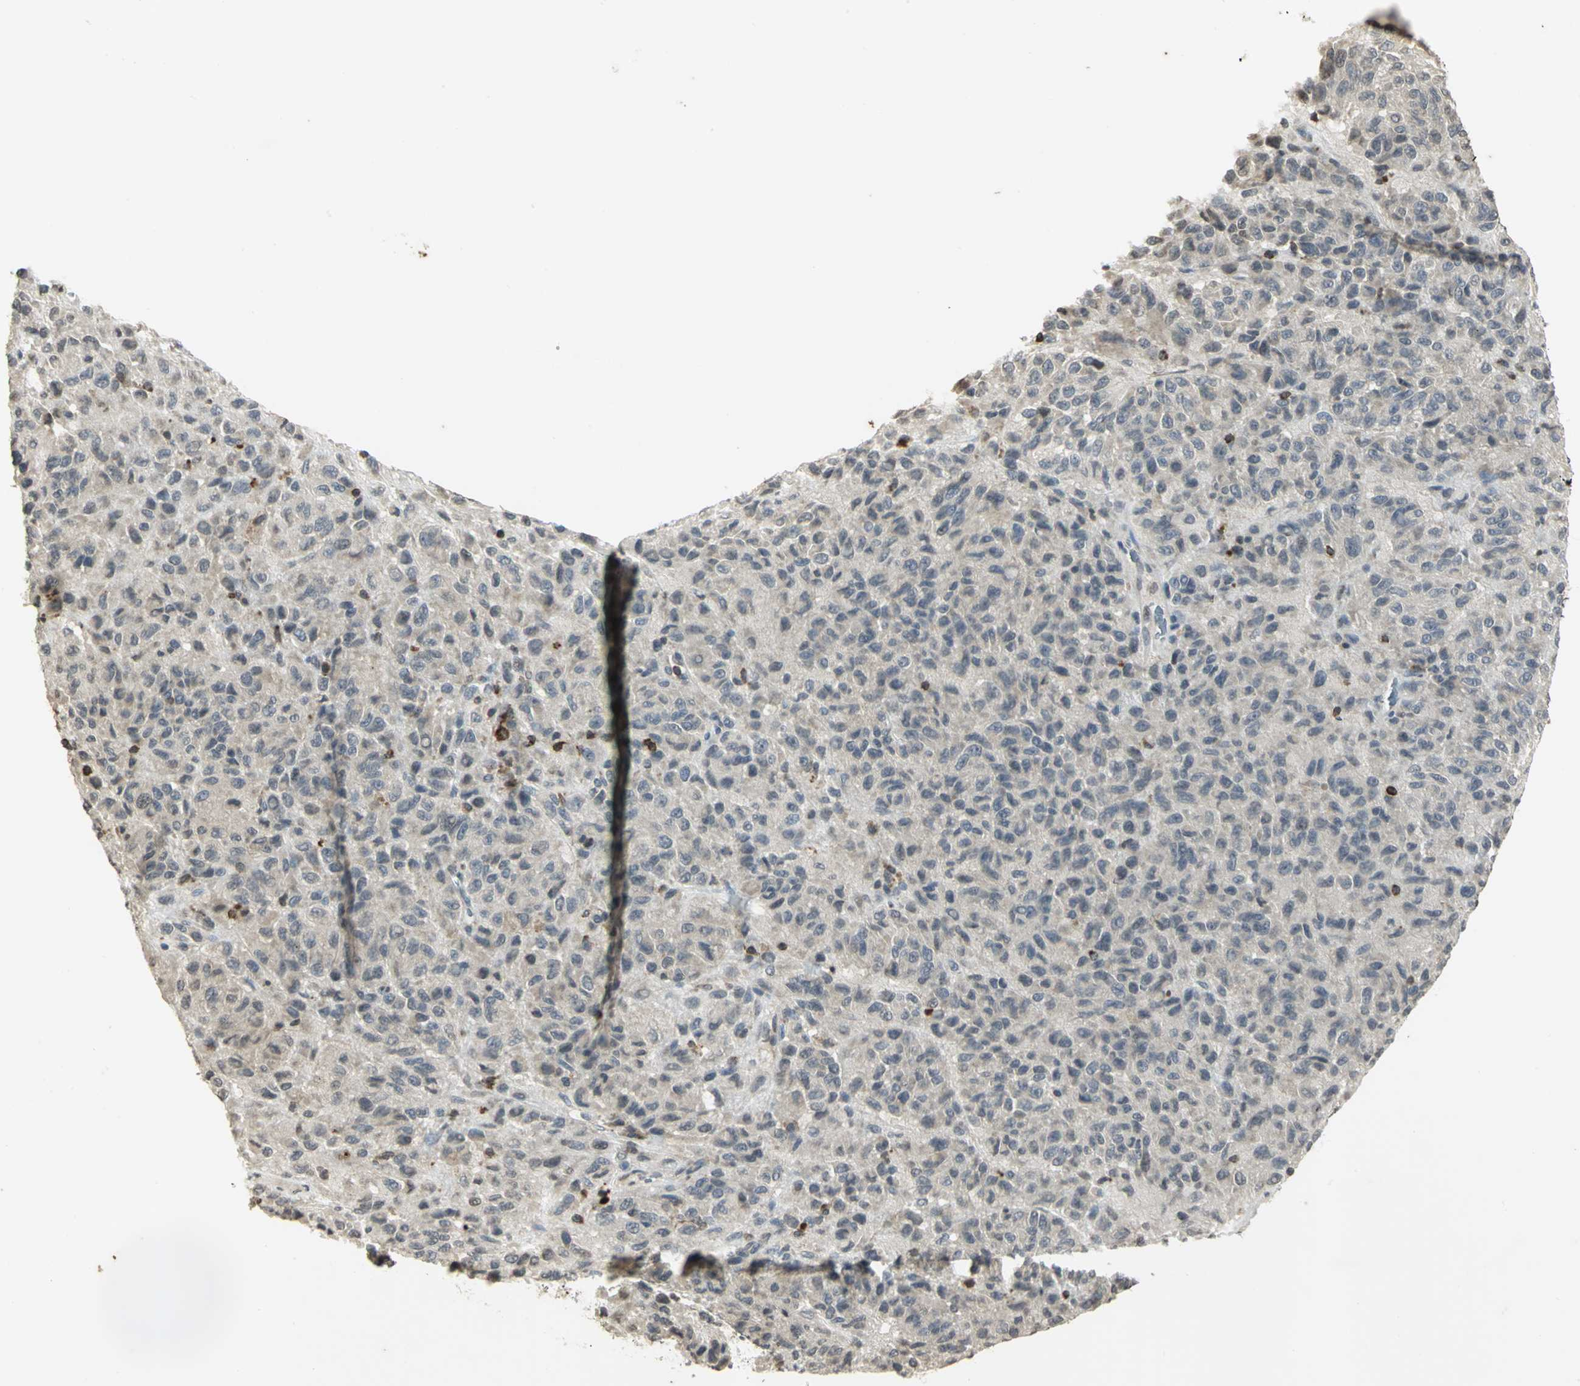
{"staining": {"intensity": "negative", "quantity": "none", "location": "none"}, "tissue": "melanoma", "cell_type": "Tumor cells", "image_type": "cancer", "snomed": [{"axis": "morphology", "description": "Malignant melanoma, Metastatic site"}, {"axis": "topography", "description": "Lung"}], "caption": "Melanoma was stained to show a protein in brown. There is no significant expression in tumor cells.", "gene": "IL16", "patient": {"sex": "male", "age": 64}}